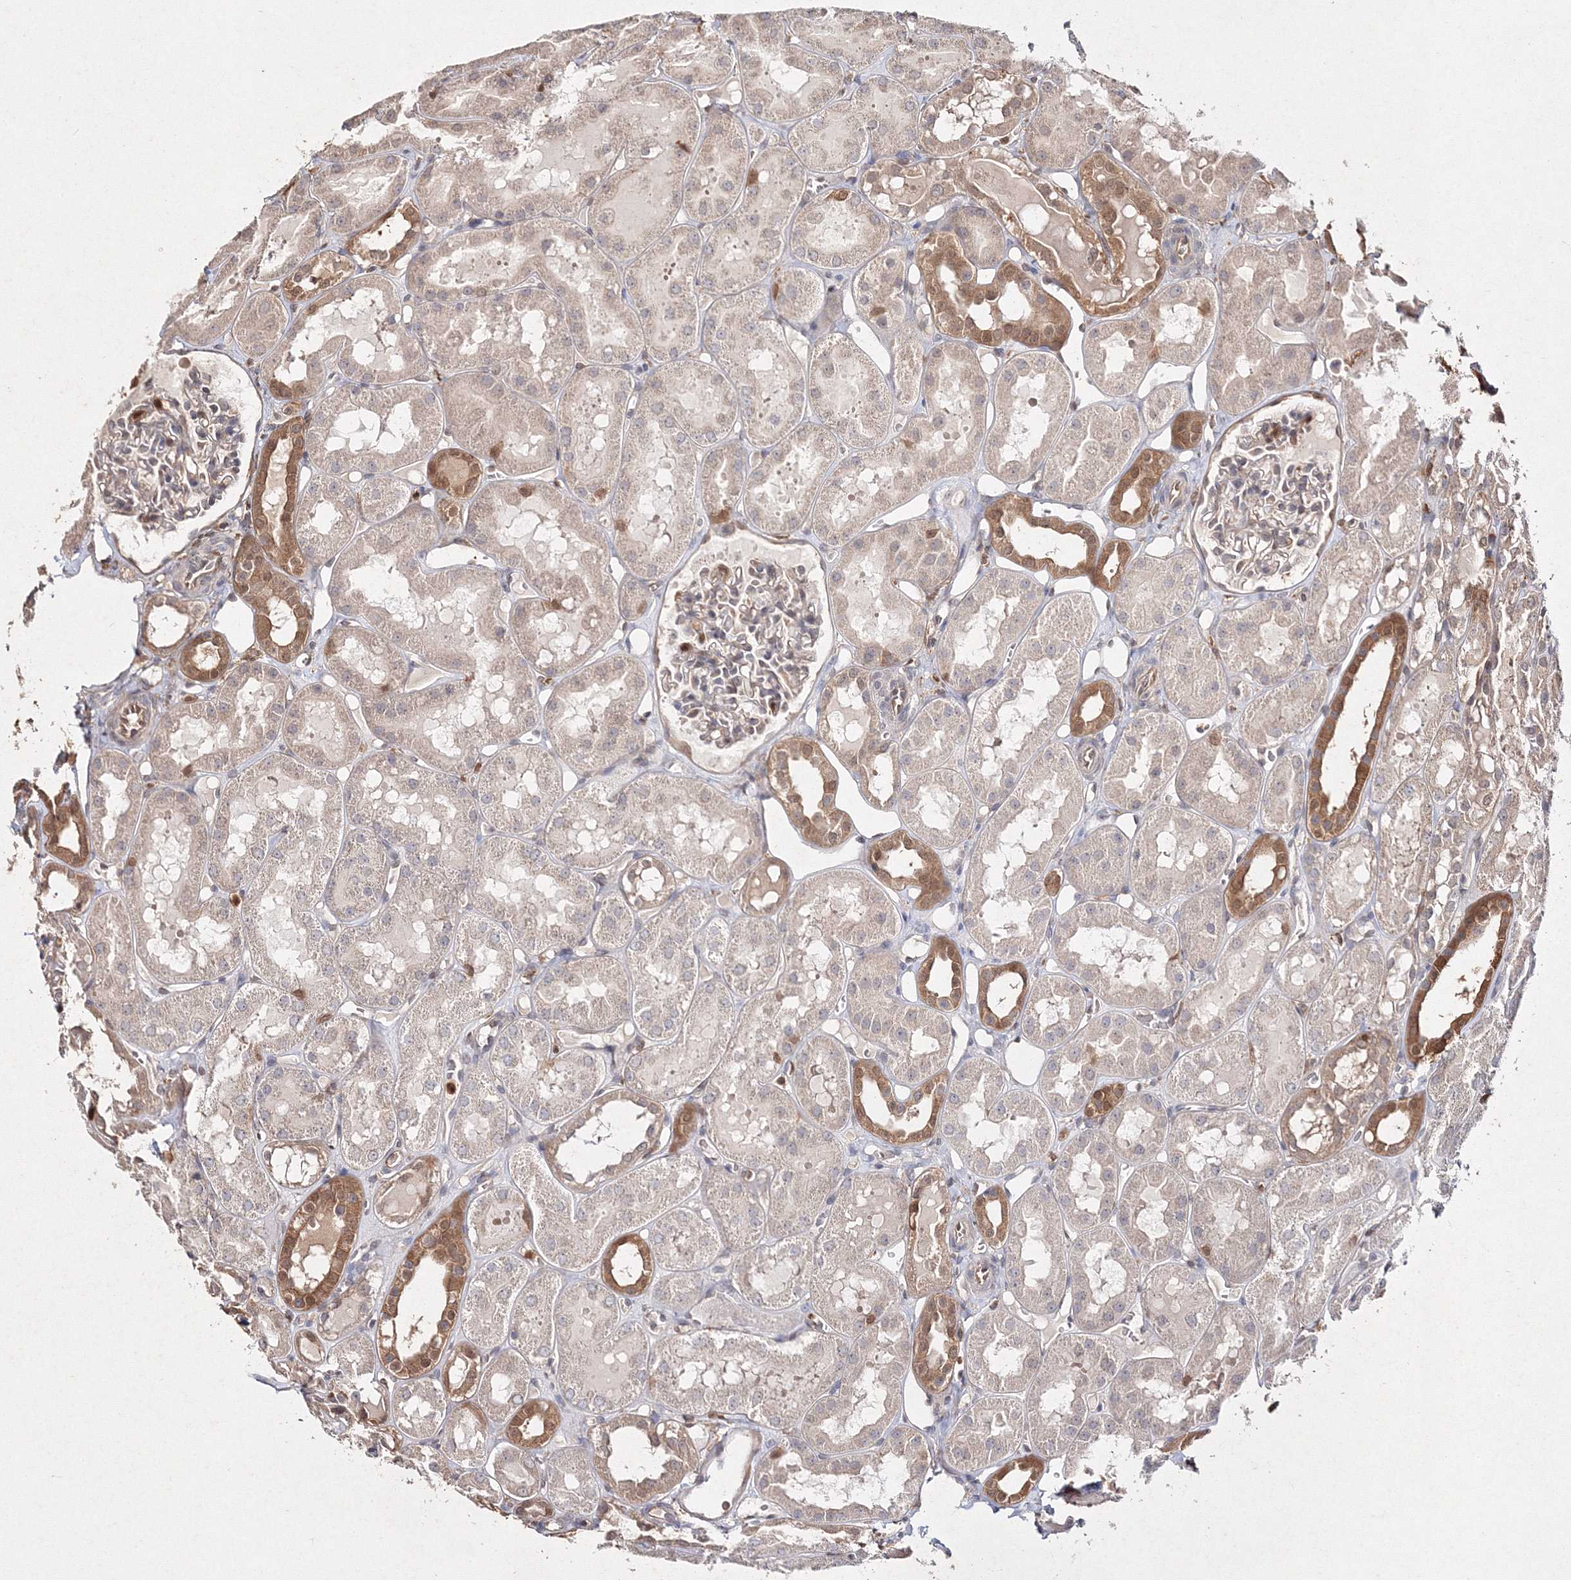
{"staining": {"intensity": "moderate", "quantity": "<25%", "location": "nuclear"}, "tissue": "kidney", "cell_type": "Cells in glomeruli", "image_type": "normal", "snomed": [{"axis": "morphology", "description": "Normal tissue, NOS"}, {"axis": "topography", "description": "Kidney"}, {"axis": "topography", "description": "Urinary bladder"}], "caption": "The image shows immunohistochemical staining of benign kidney. There is moderate nuclear staining is seen in about <25% of cells in glomeruli.", "gene": "S100A11", "patient": {"sex": "male", "age": 16}}